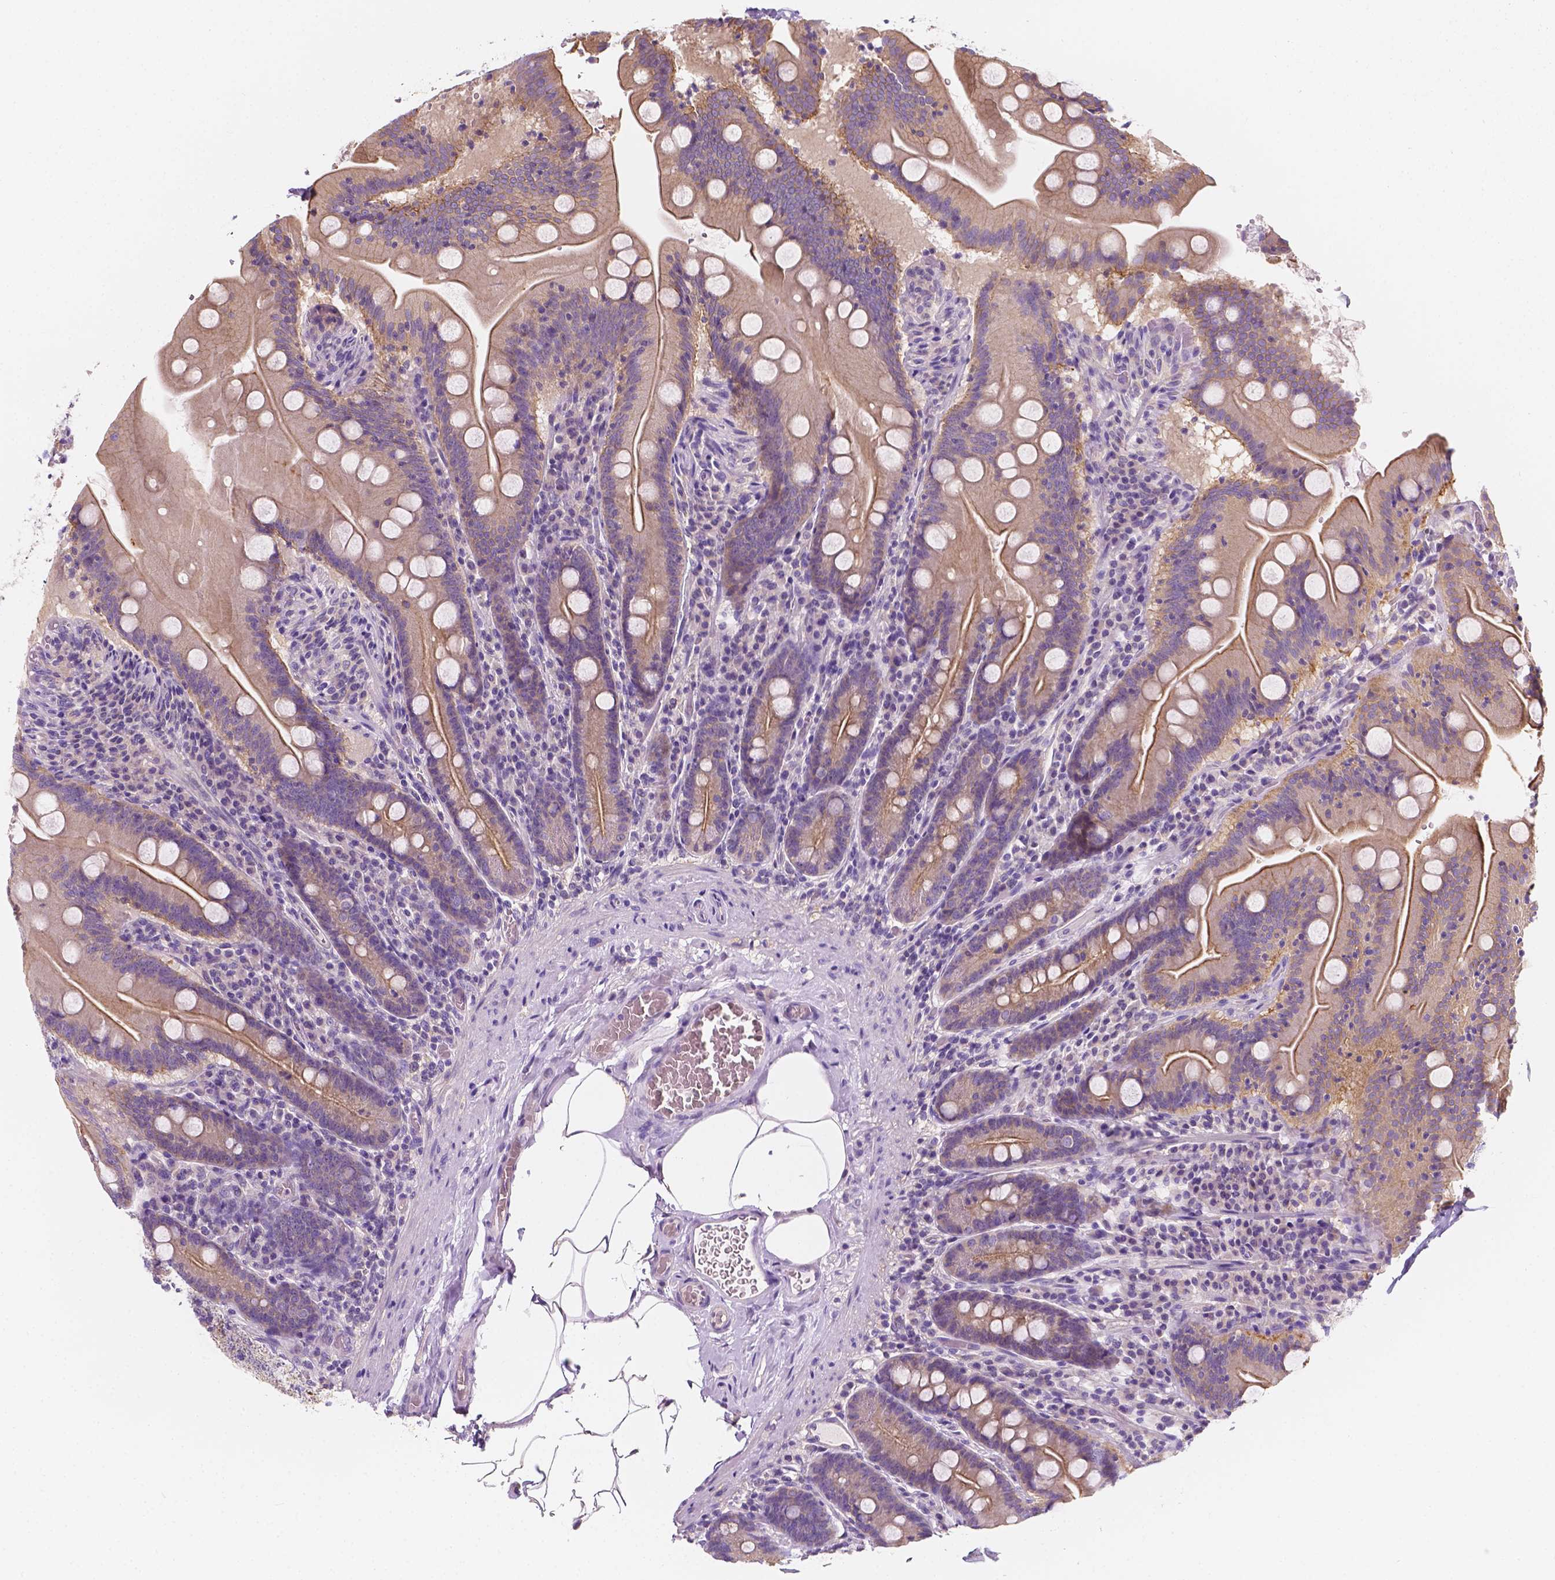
{"staining": {"intensity": "weak", "quantity": ">75%", "location": "cytoplasmic/membranous"}, "tissue": "small intestine", "cell_type": "Glandular cells", "image_type": "normal", "snomed": [{"axis": "morphology", "description": "Normal tissue, NOS"}, {"axis": "topography", "description": "Small intestine"}], "caption": "Immunohistochemical staining of benign small intestine shows weak cytoplasmic/membranous protein staining in about >75% of glandular cells.", "gene": "SIRT2", "patient": {"sex": "male", "age": 37}}